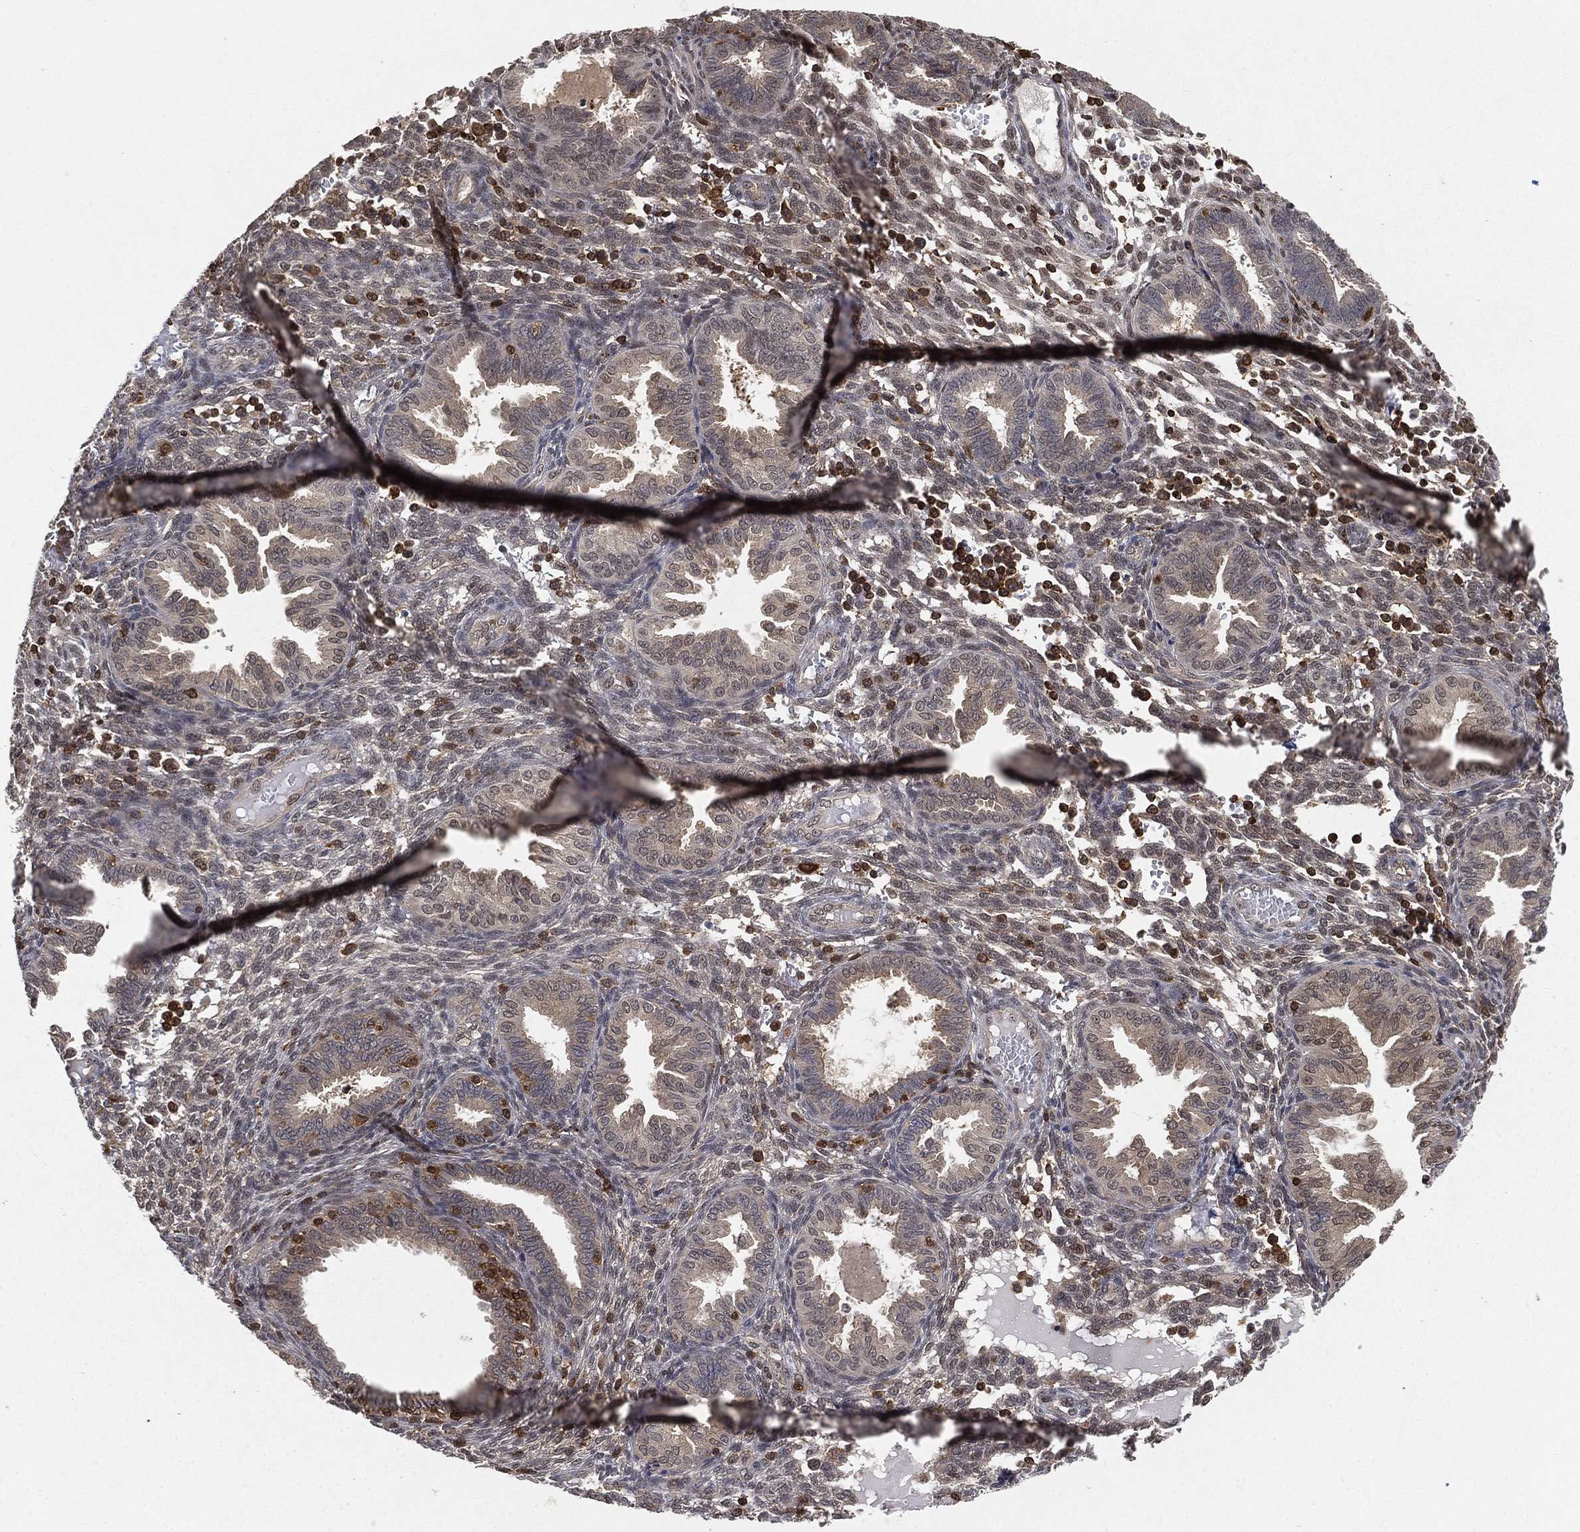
{"staining": {"intensity": "negative", "quantity": "none", "location": "none"}, "tissue": "endometrium", "cell_type": "Cells in endometrial stroma", "image_type": "normal", "snomed": [{"axis": "morphology", "description": "Normal tissue, NOS"}, {"axis": "topography", "description": "Endometrium"}], "caption": "Benign endometrium was stained to show a protein in brown. There is no significant positivity in cells in endometrial stroma. The staining was performed using DAB (3,3'-diaminobenzidine) to visualize the protein expression in brown, while the nuclei were stained in blue with hematoxylin (Magnification: 20x).", "gene": "WDR26", "patient": {"sex": "female", "age": 42}}